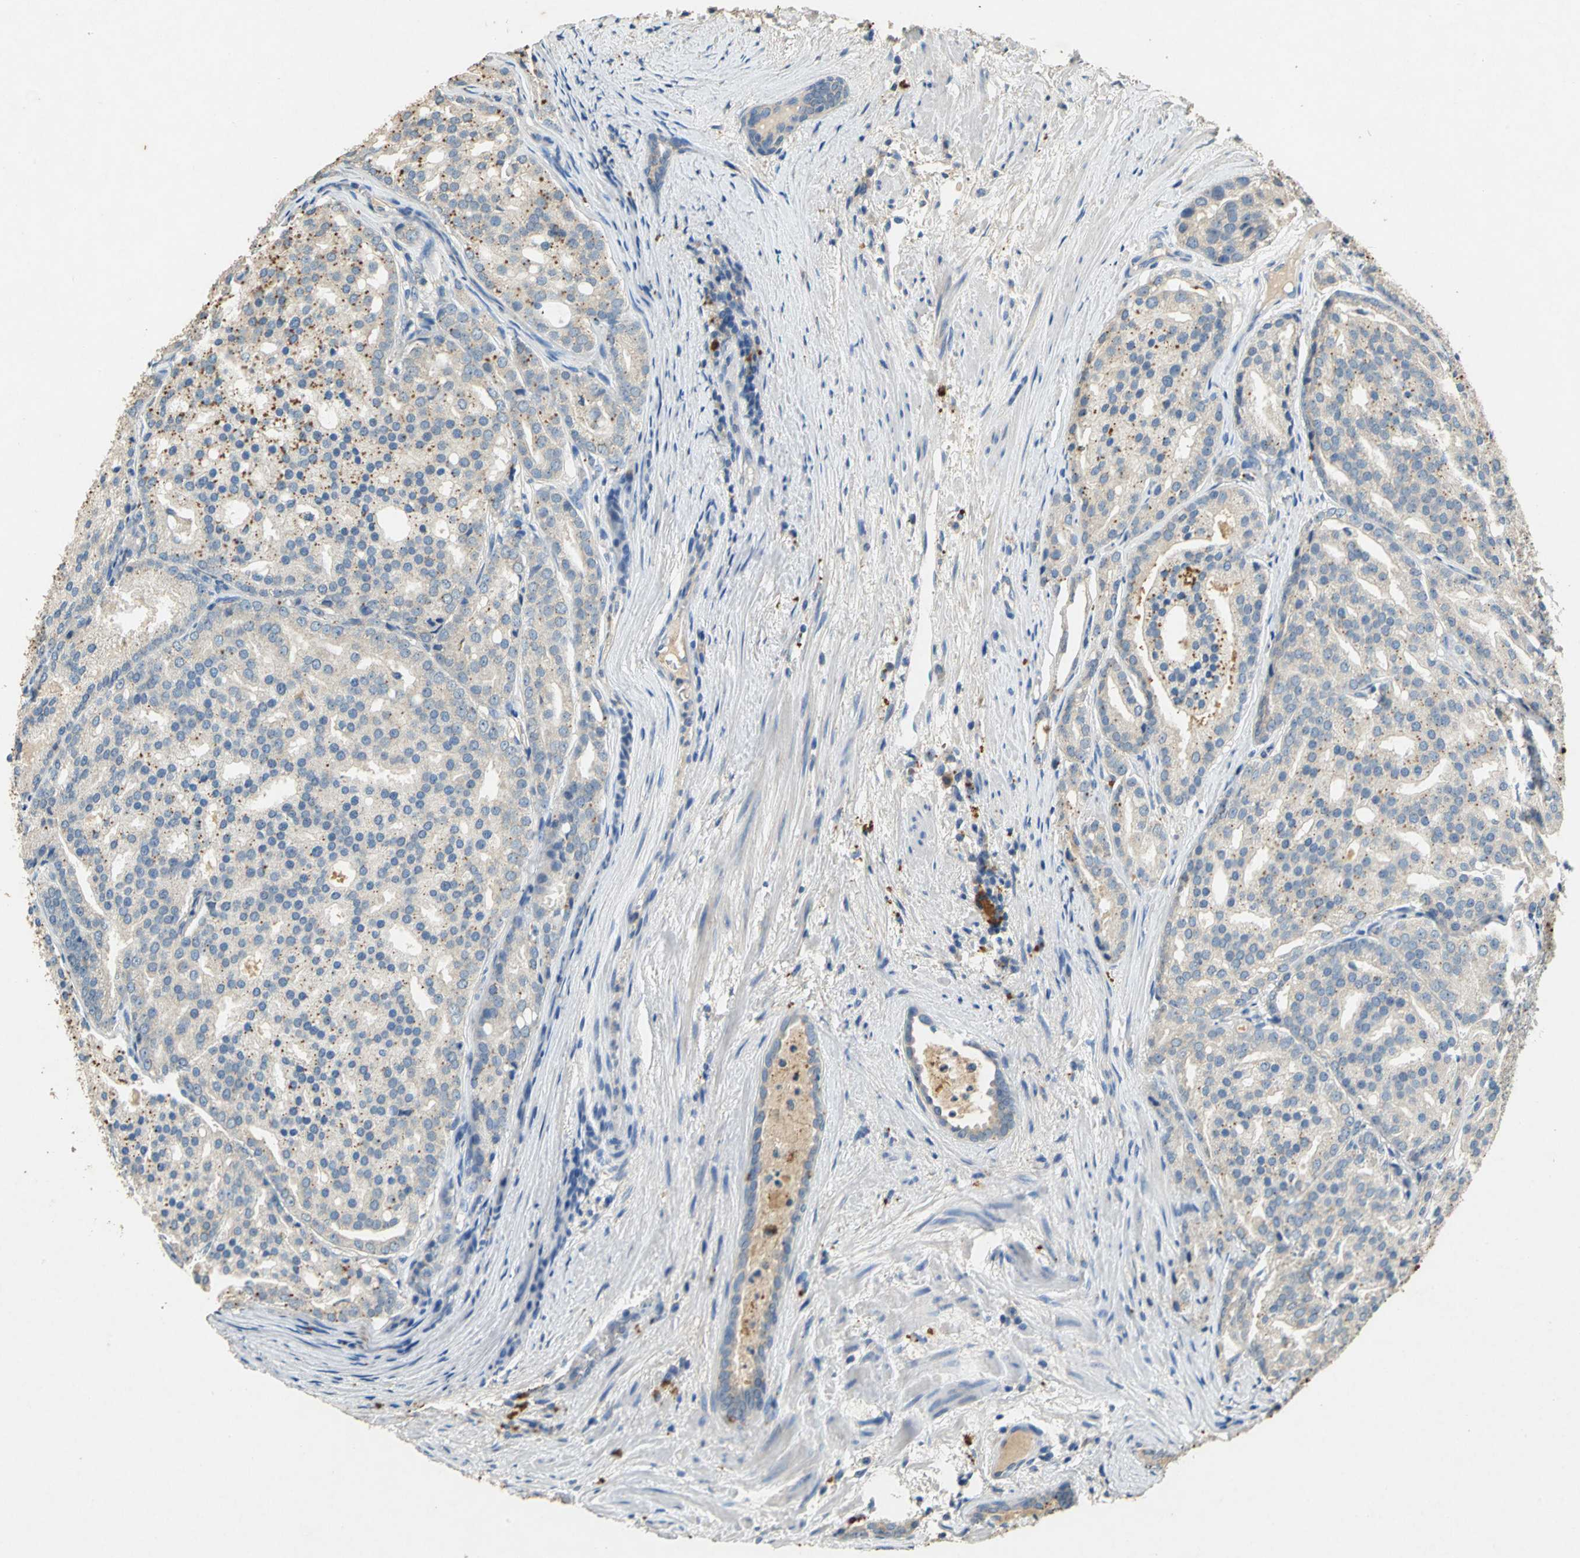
{"staining": {"intensity": "weak", "quantity": ">75%", "location": "cytoplasmic/membranous"}, "tissue": "prostate cancer", "cell_type": "Tumor cells", "image_type": "cancer", "snomed": [{"axis": "morphology", "description": "Adenocarcinoma, High grade"}, {"axis": "topography", "description": "Prostate"}], "caption": "IHC micrograph of prostate high-grade adenocarcinoma stained for a protein (brown), which reveals low levels of weak cytoplasmic/membranous positivity in about >75% of tumor cells.", "gene": "ADAMTS5", "patient": {"sex": "male", "age": 64}}